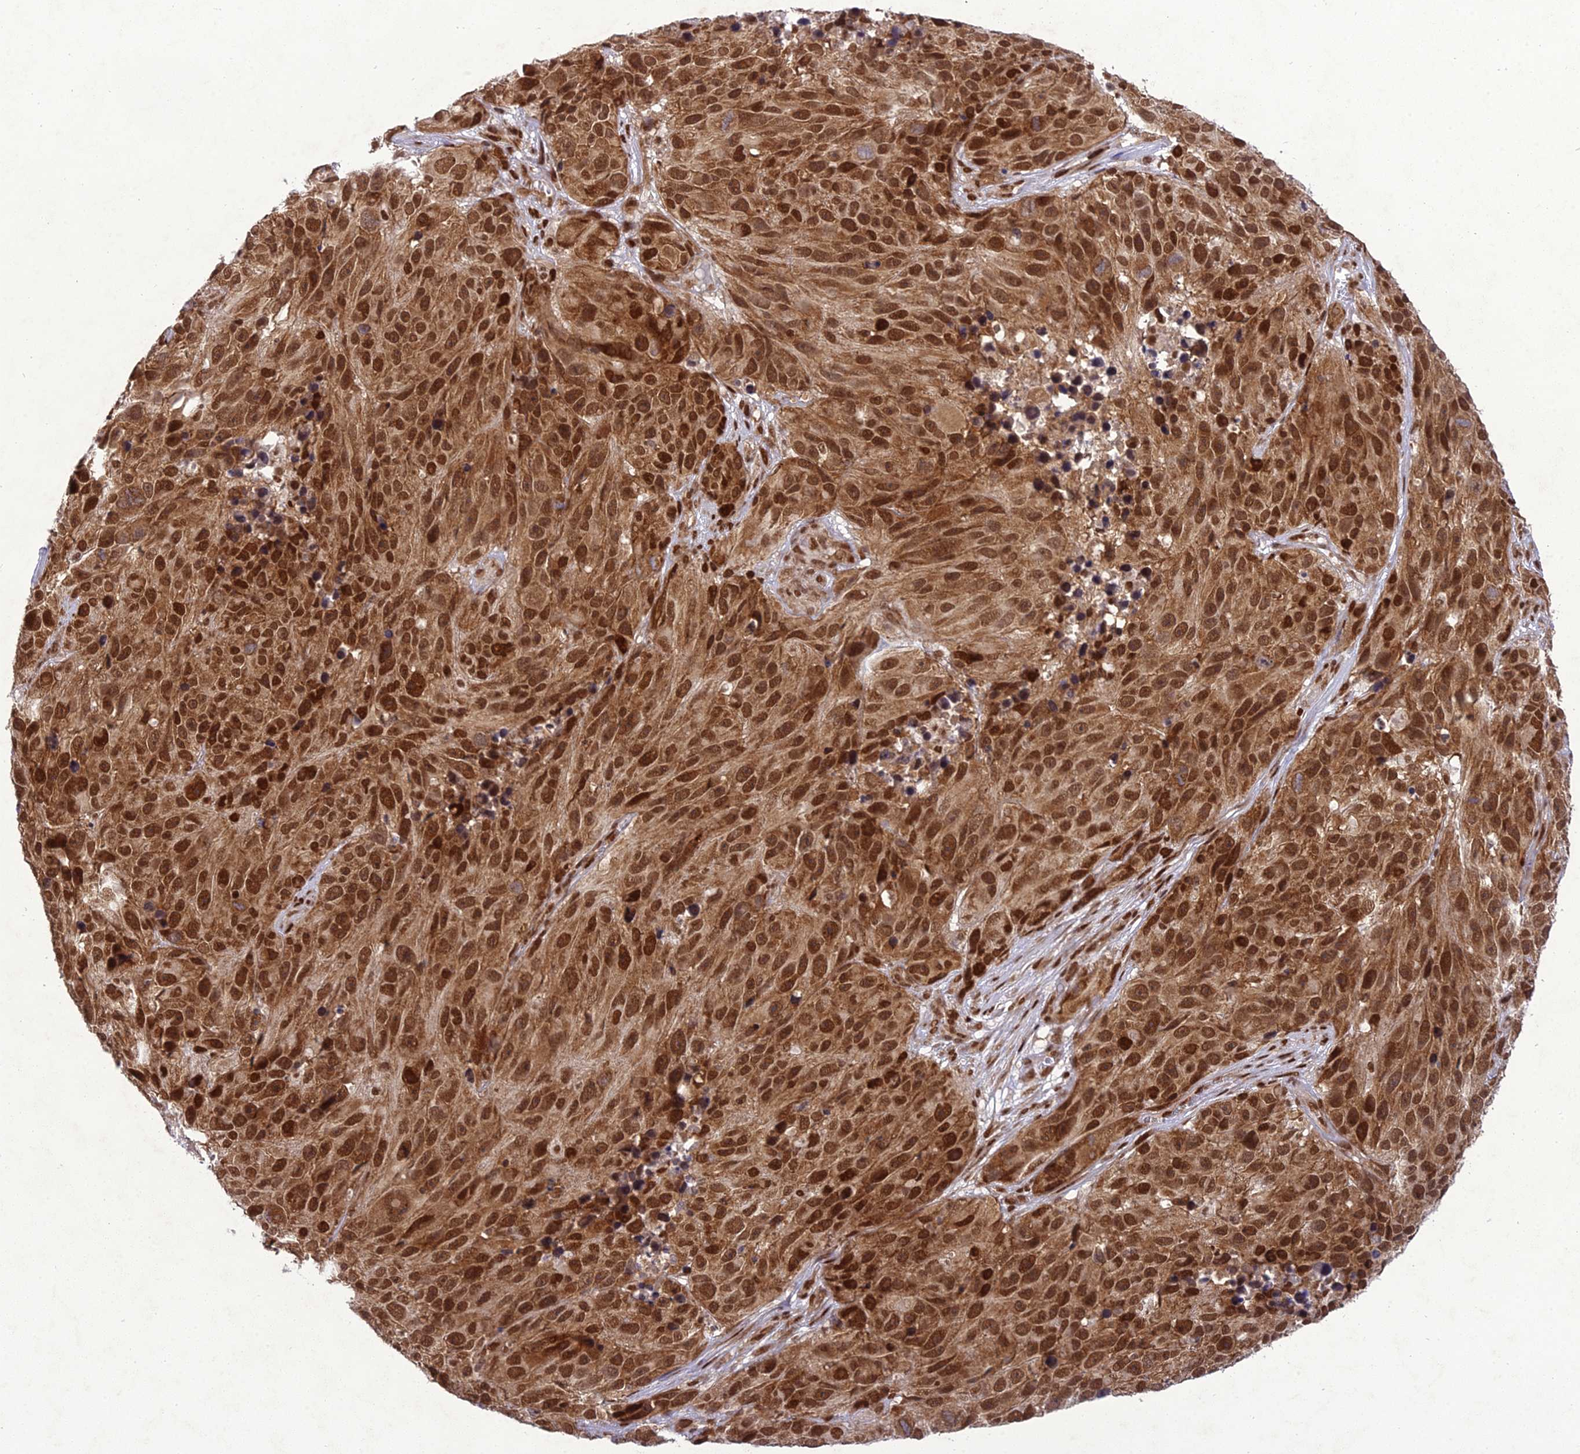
{"staining": {"intensity": "strong", "quantity": ">75%", "location": "cytoplasmic/membranous,nuclear"}, "tissue": "melanoma", "cell_type": "Tumor cells", "image_type": "cancer", "snomed": [{"axis": "morphology", "description": "Malignant melanoma, NOS"}, {"axis": "topography", "description": "Skin"}], "caption": "Melanoma stained with a protein marker reveals strong staining in tumor cells.", "gene": "DDX1", "patient": {"sex": "male", "age": 84}}